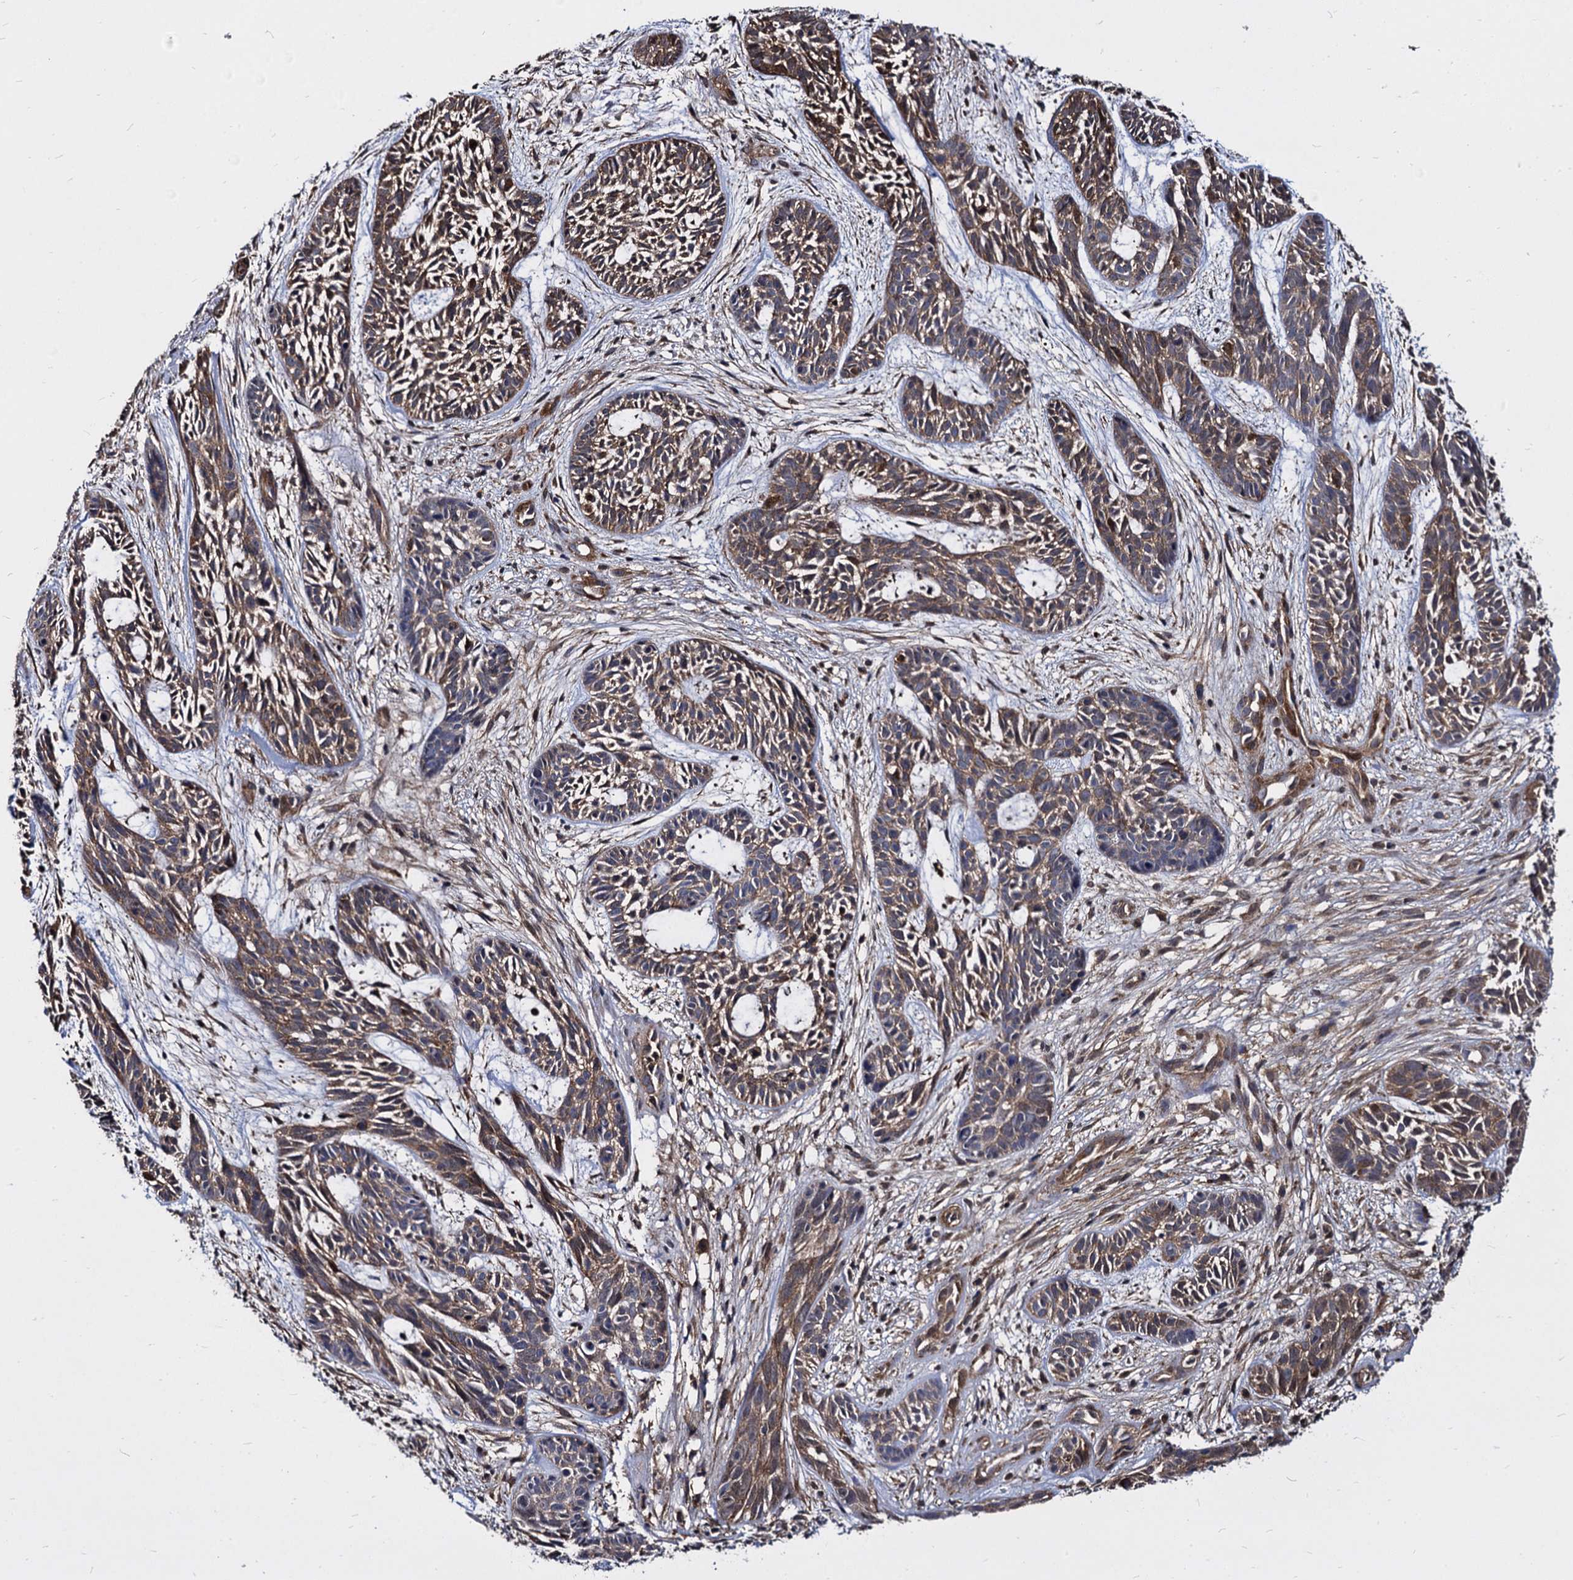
{"staining": {"intensity": "moderate", "quantity": ">75%", "location": "cytoplasmic/membranous"}, "tissue": "skin cancer", "cell_type": "Tumor cells", "image_type": "cancer", "snomed": [{"axis": "morphology", "description": "Basal cell carcinoma"}, {"axis": "topography", "description": "Skin"}], "caption": "Human skin cancer (basal cell carcinoma) stained with a brown dye displays moderate cytoplasmic/membranous positive staining in approximately >75% of tumor cells.", "gene": "NME1", "patient": {"sex": "male", "age": 89}}